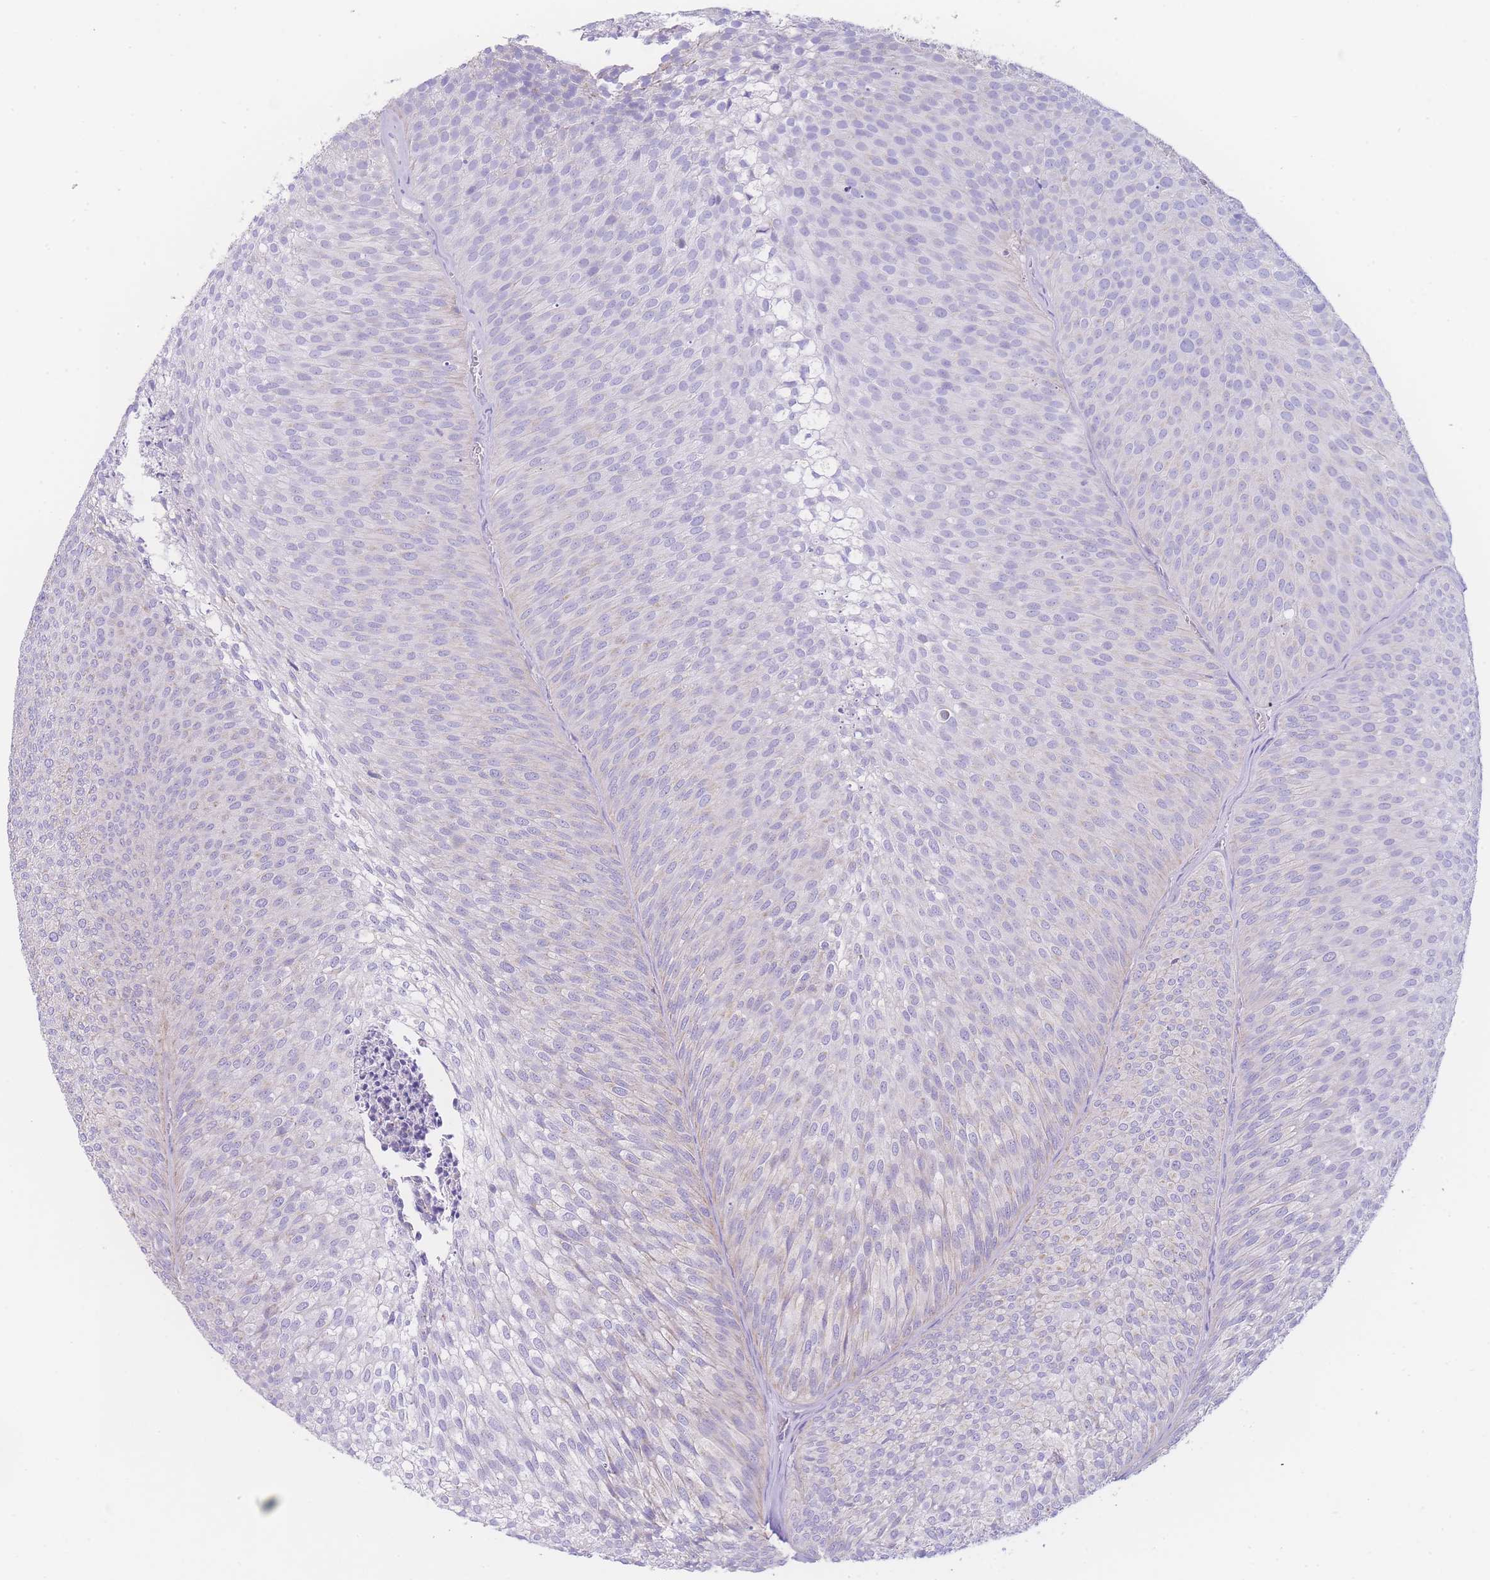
{"staining": {"intensity": "negative", "quantity": "none", "location": "none"}, "tissue": "urothelial cancer", "cell_type": "Tumor cells", "image_type": "cancer", "snomed": [{"axis": "morphology", "description": "Urothelial carcinoma, Low grade"}, {"axis": "topography", "description": "Urinary bladder"}], "caption": "A high-resolution photomicrograph shows immunohistochemistry (IHC) staining of urothelial cancer, which shows no significant positivity in tumor cells. (DAB immunohistochemistry (IHC) with hematoxylin counter stain).", "gene": "NBEAL1", "patient": {"sex": "male", "age": 91}}